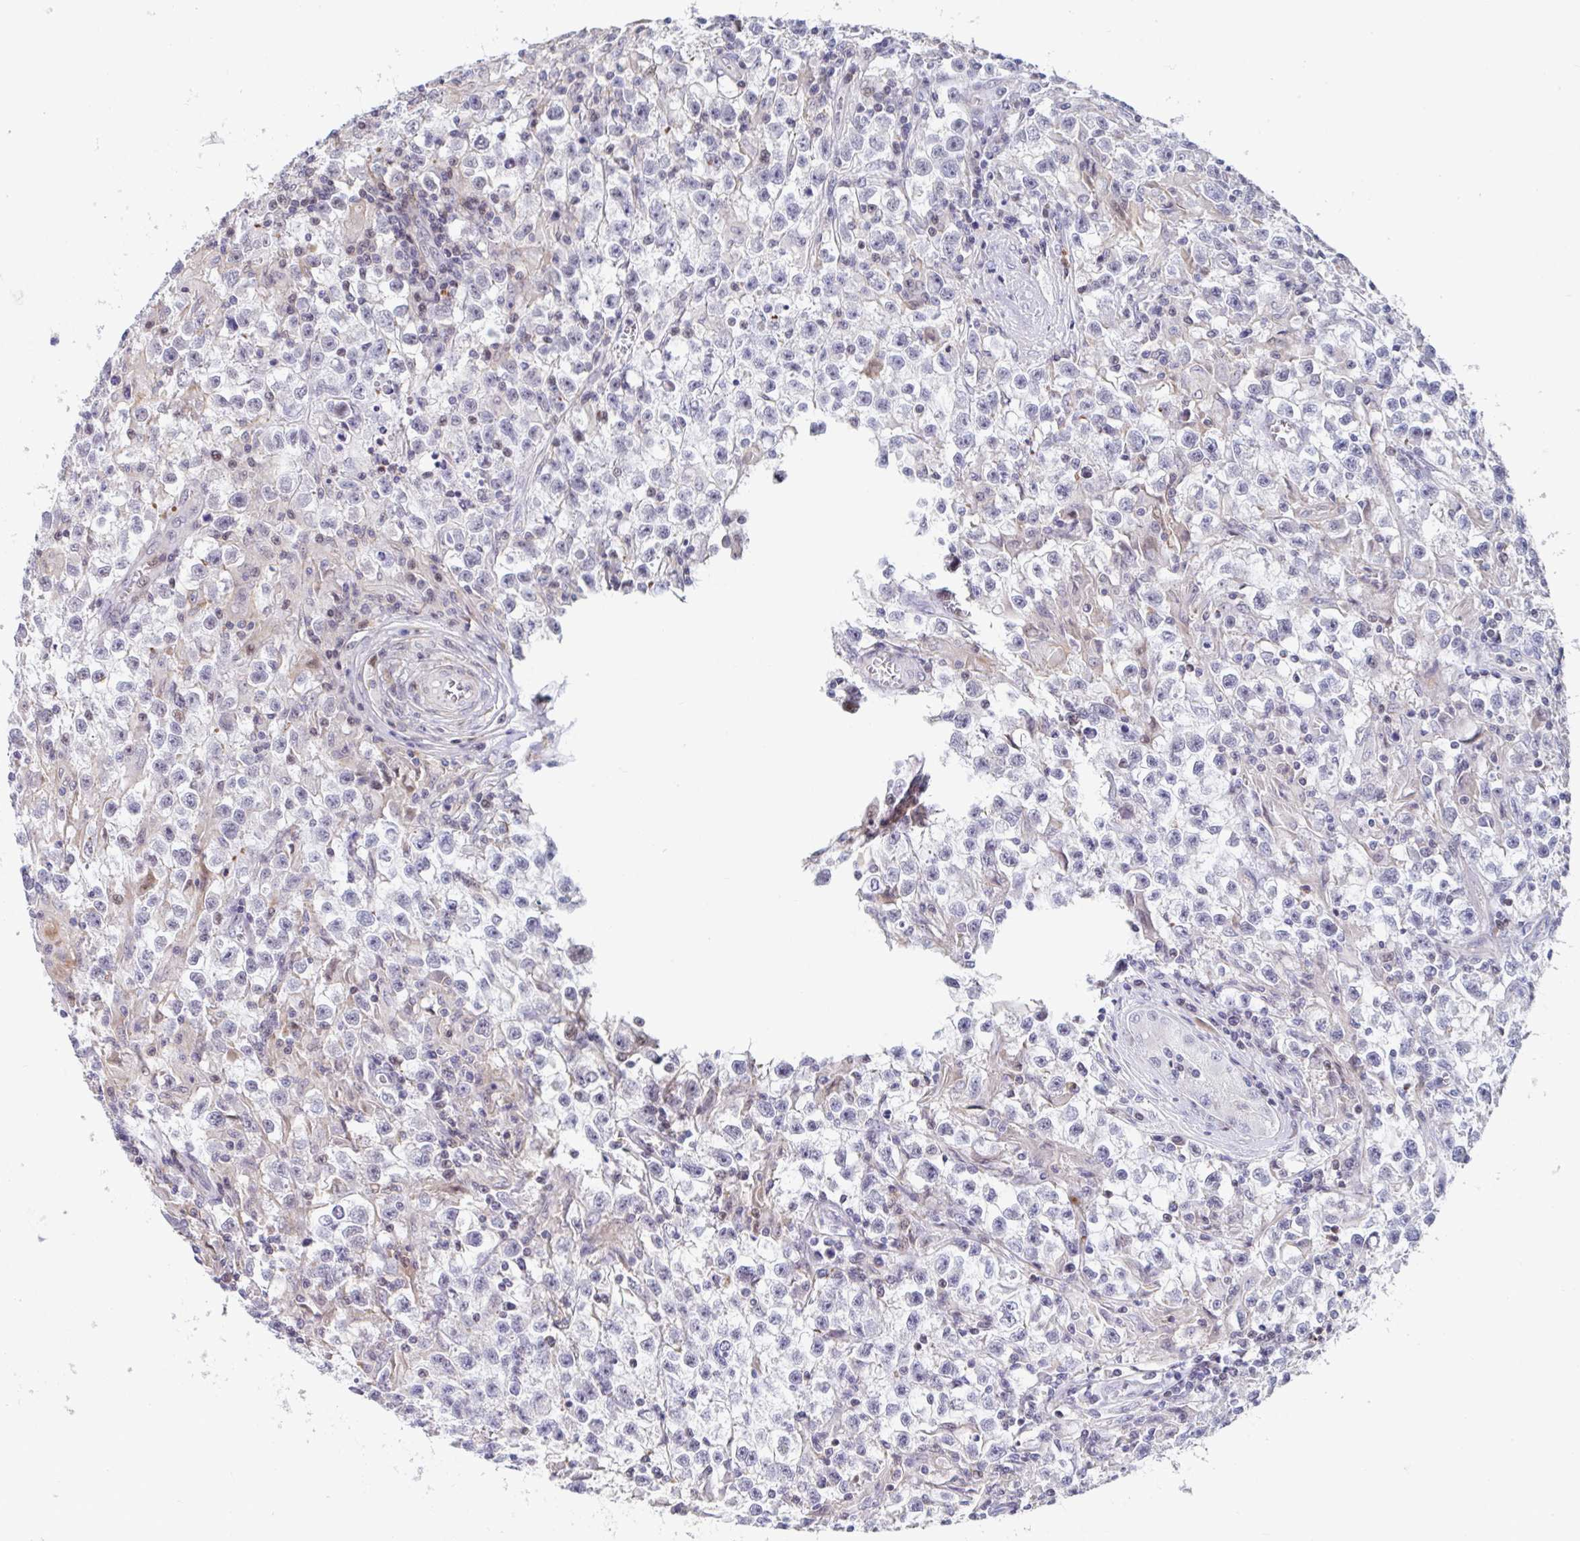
{"staining": {"intensity": "negative", "quantity": "none", "location": "none"}, "tissue": "testis cancer", "cell_type": "Tumor cells", "image_type": "cancer", "snomed": [{"axis": "morphology", "description": "Seminoma, NOS"}, {"axis": "topography", "description": "Testis"}], "caption": "A high-resolution histopathology image shows immunohistochemistry (IHC) staining of testis seminoma, which reveals no significant expression in tumor cells.", "gene": "WDR72", "patient": {"sex": "male", "age": 31}}